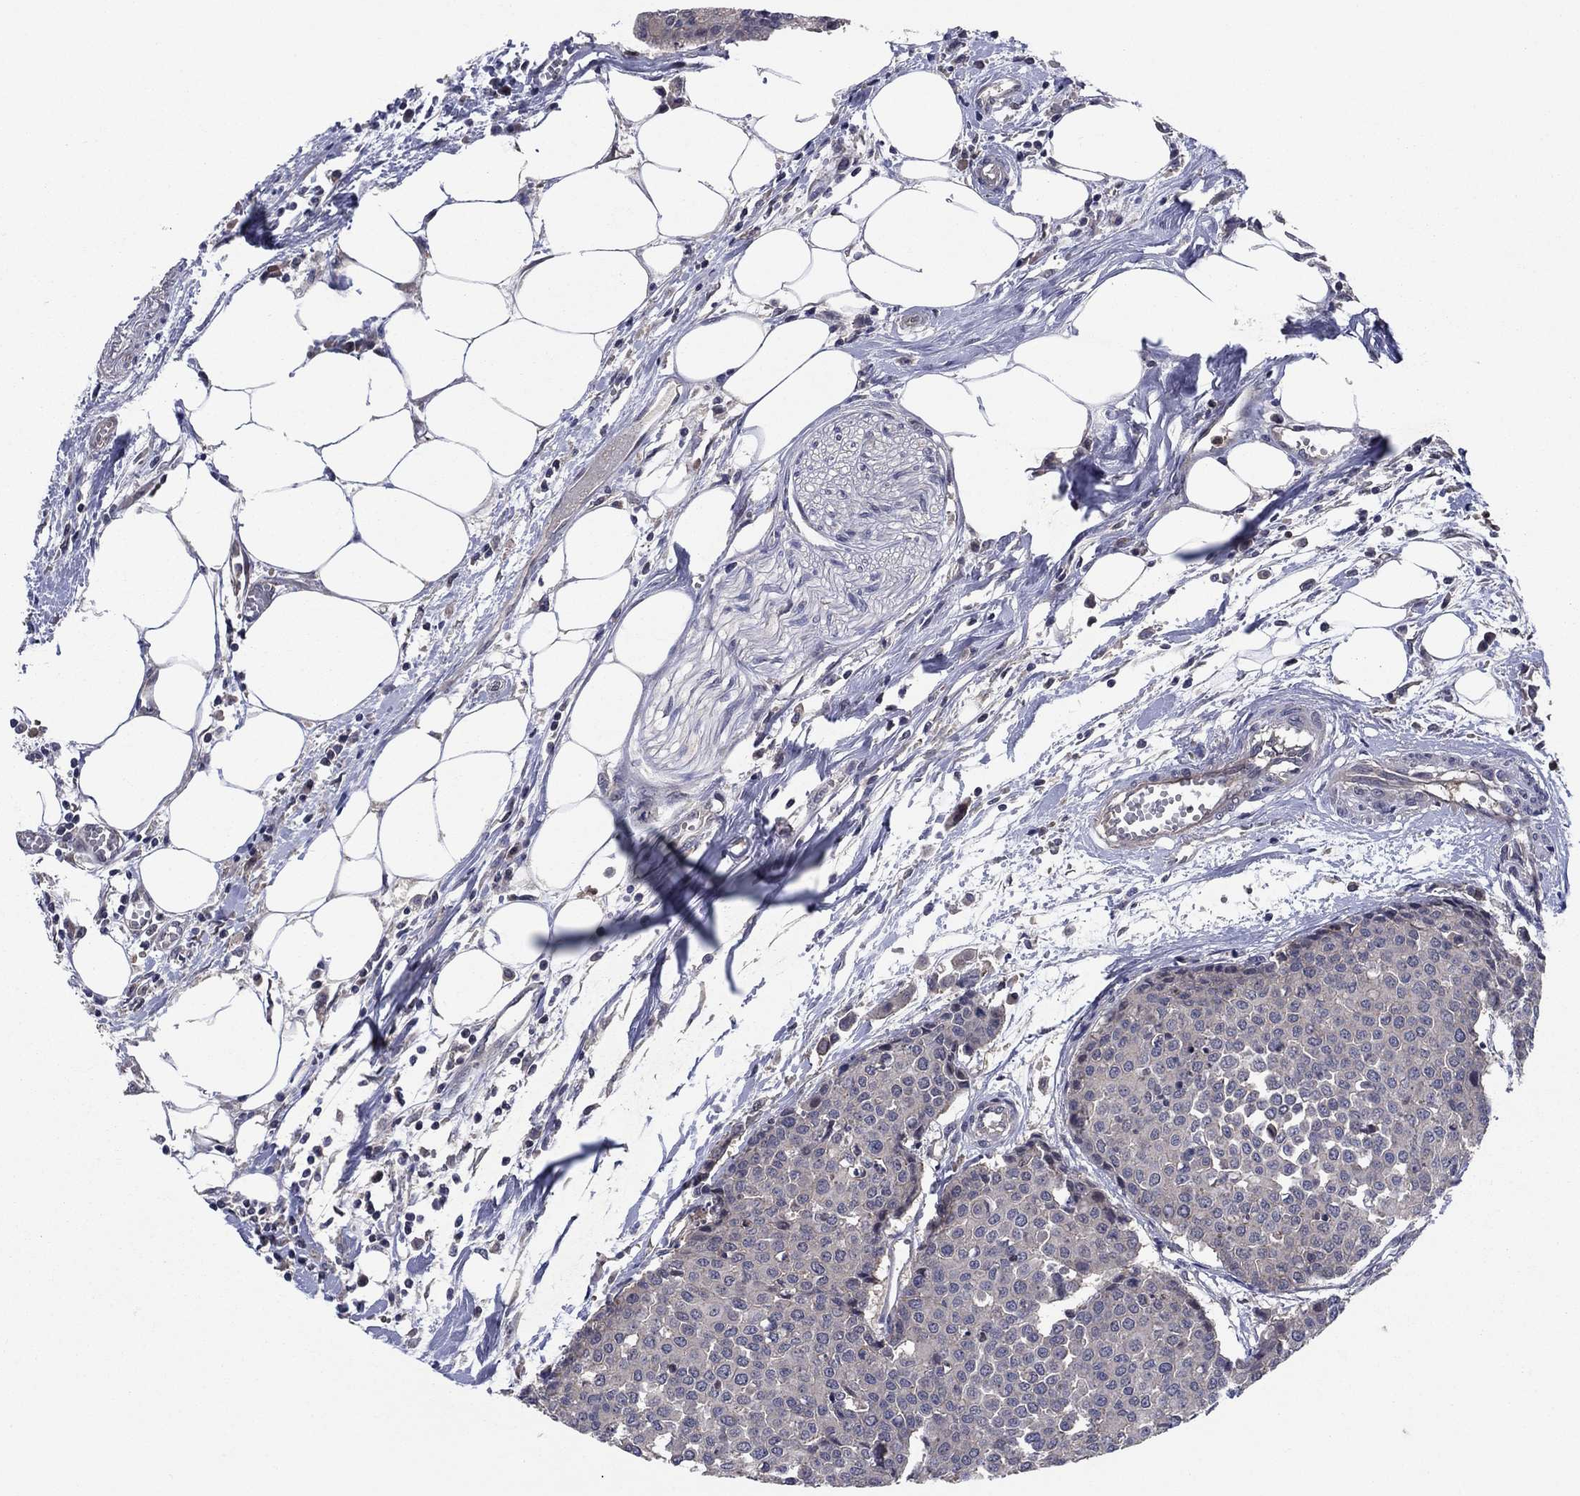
{"staining": {"intensity": "negative", "quantity": "none", "location": "none"}, "tissue": "carcinoid", "cell_type": "Tumor cells", "image_type": "cancer", "snomed": [{"axis": "morphology", "description": "Carcinoid, malignant, NOS"}, {"axis": "topography", "description": "Colon"}], "caption": "An immunohistochemistry (IHC) photomicrograph of malignant carcinoid is shown. There is no staining in tumor cells of malignant carcinoid.", "gene": "MSRB1", "patient": {"sex": "male", "age": 81}}